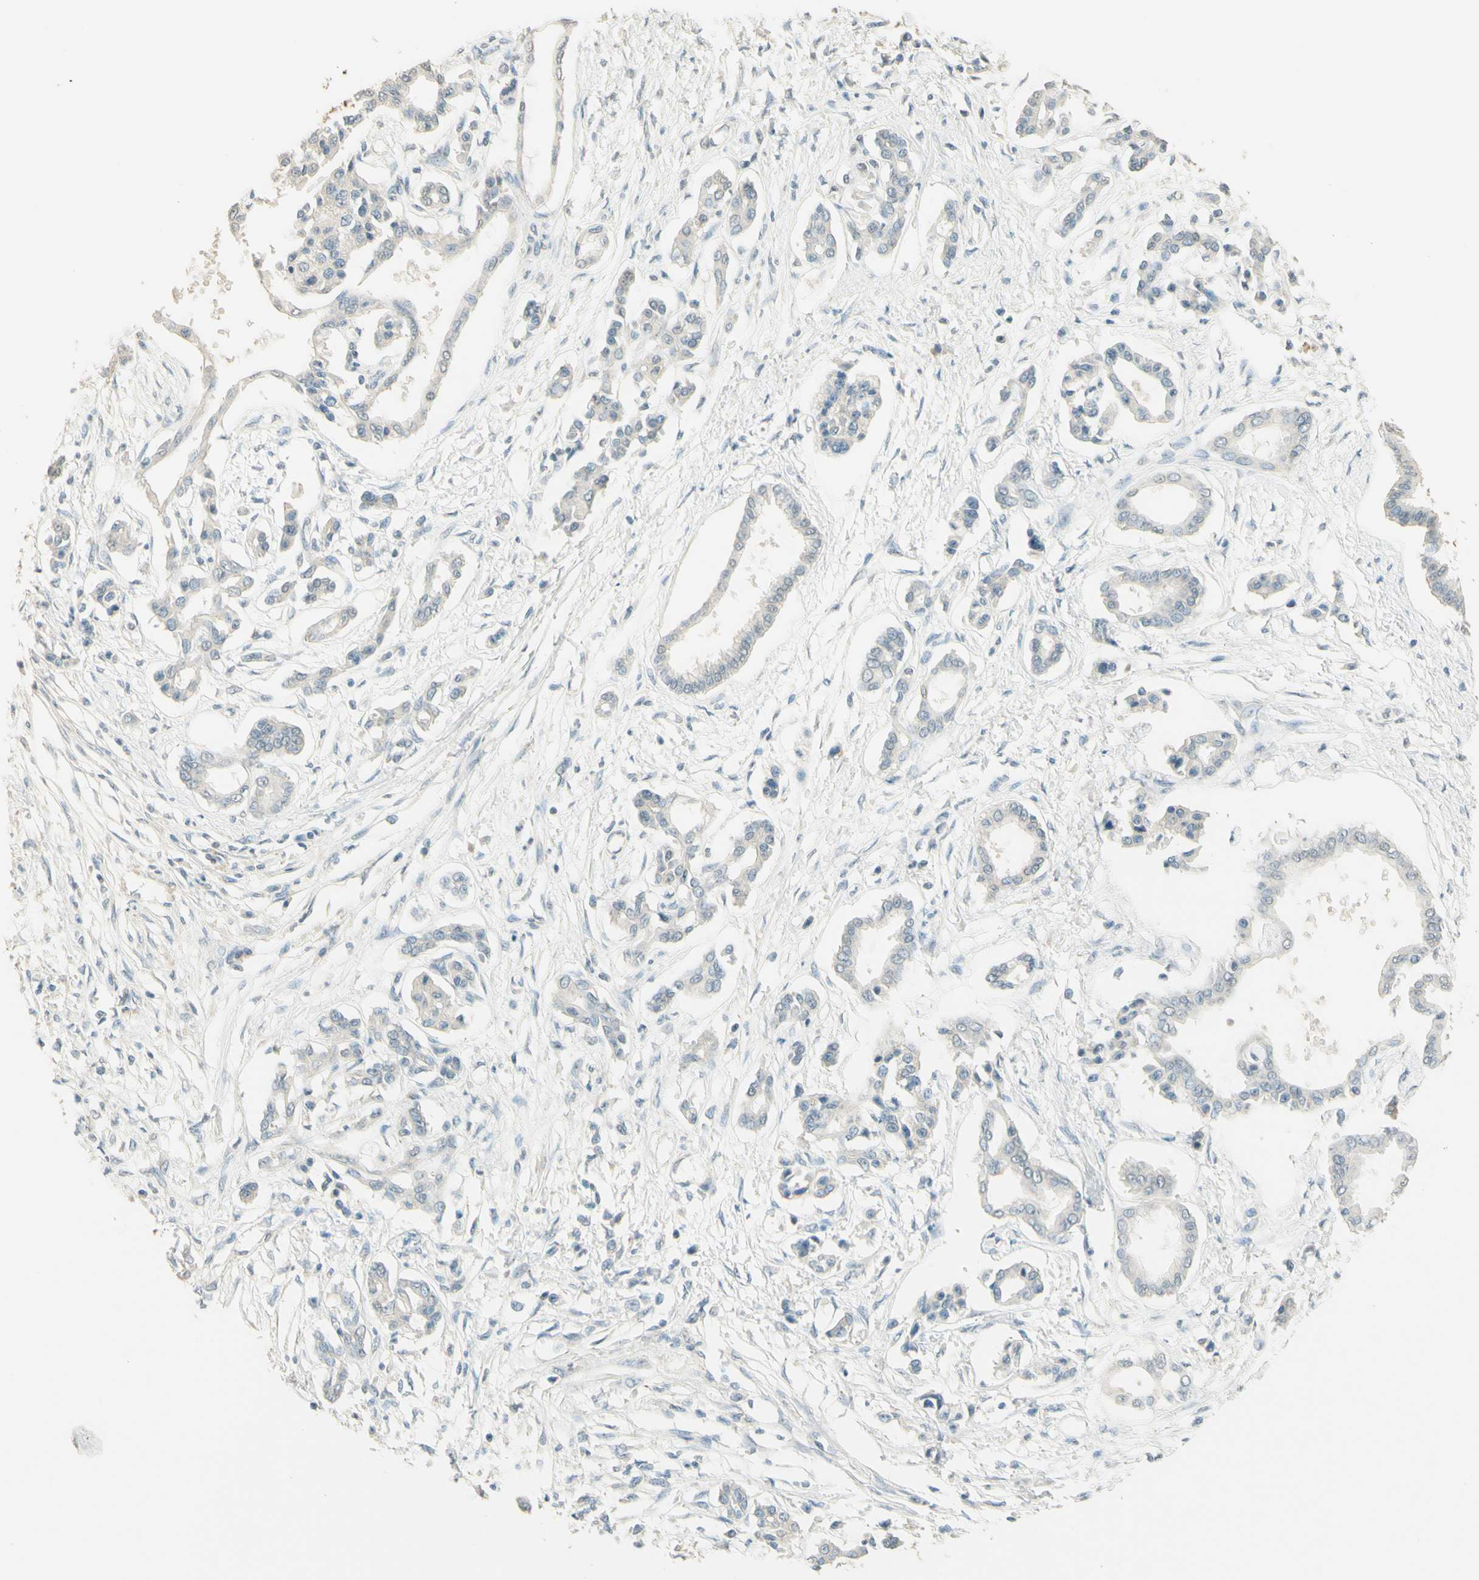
{"staining": {"intensity": "negative", "quantity": "none", "location": "none"}, "tissue": "pancreatic cancer", "cell_type": "Tumor cells", "image_type": "cancer", "snomed": [{"axis": "morphology", "description": "Adenocarcinoma, NOS"}, {"axis": "topography", "description": "Pancreas"}], "caption": "This is a photomicrograph of IHC staining of adenocarcinoma (pancreatic), which shows no staining in tumor cells.", "gene": "JPH1", "patient": {"sex": "male", "age": 56}}